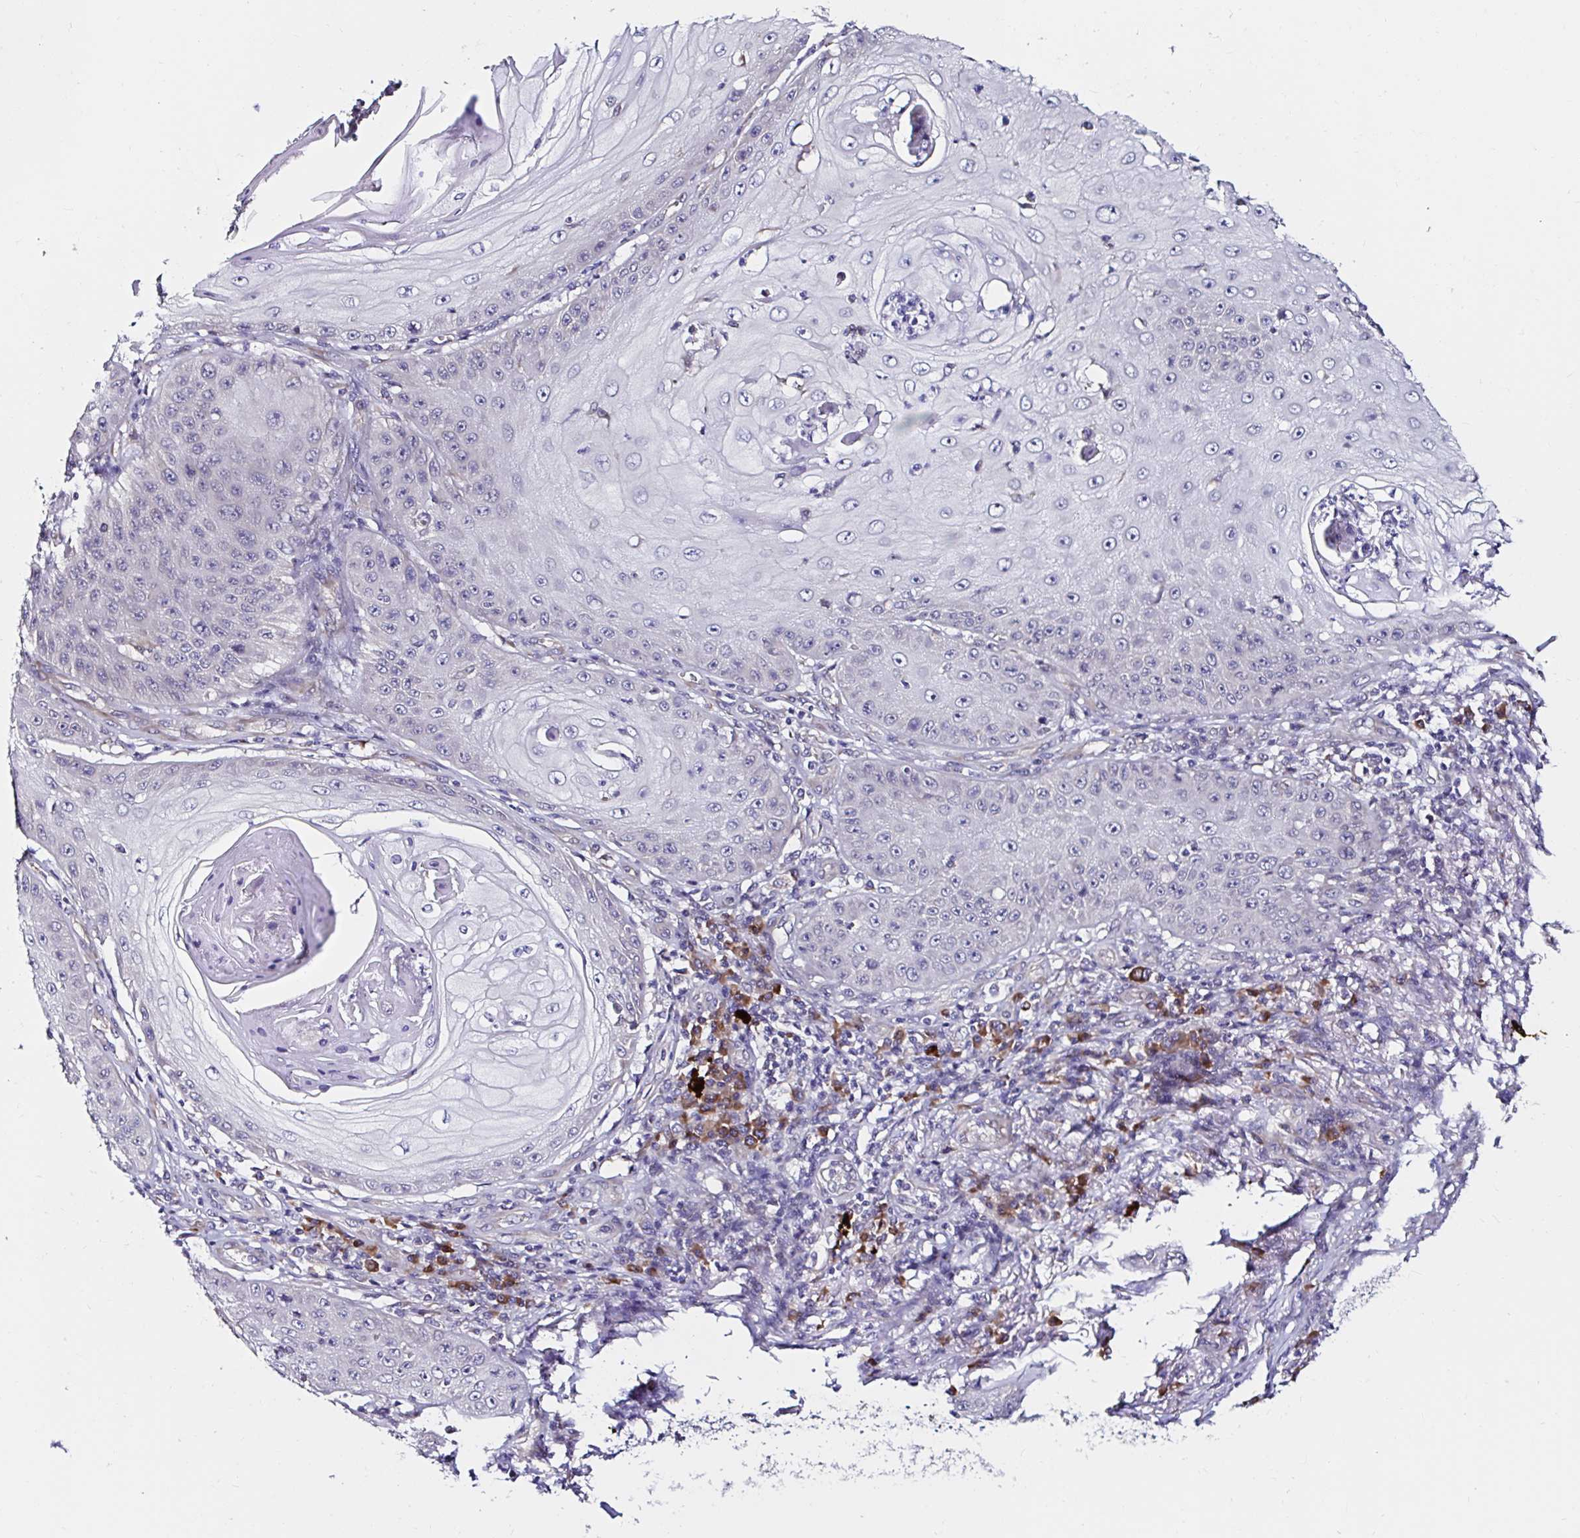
{"staining": {"intensity": "negative", "quantity": "none", "location": "none"}, "tissue": "skin cancer", "cell_type": "Tumor cells", "image_type": "cancer", "snomed": [{"axis": "morphology", "description": "Squamous cell carcinoma, NOS"}, {"axis": "topography", "description": "Skin"}], "caption": "Immunohistochemical staining of skin cancer demonstrates no significant positivity in tumor cells.", "gene": "VSIG2", "patient": {"sex": "male", "age": 70}}